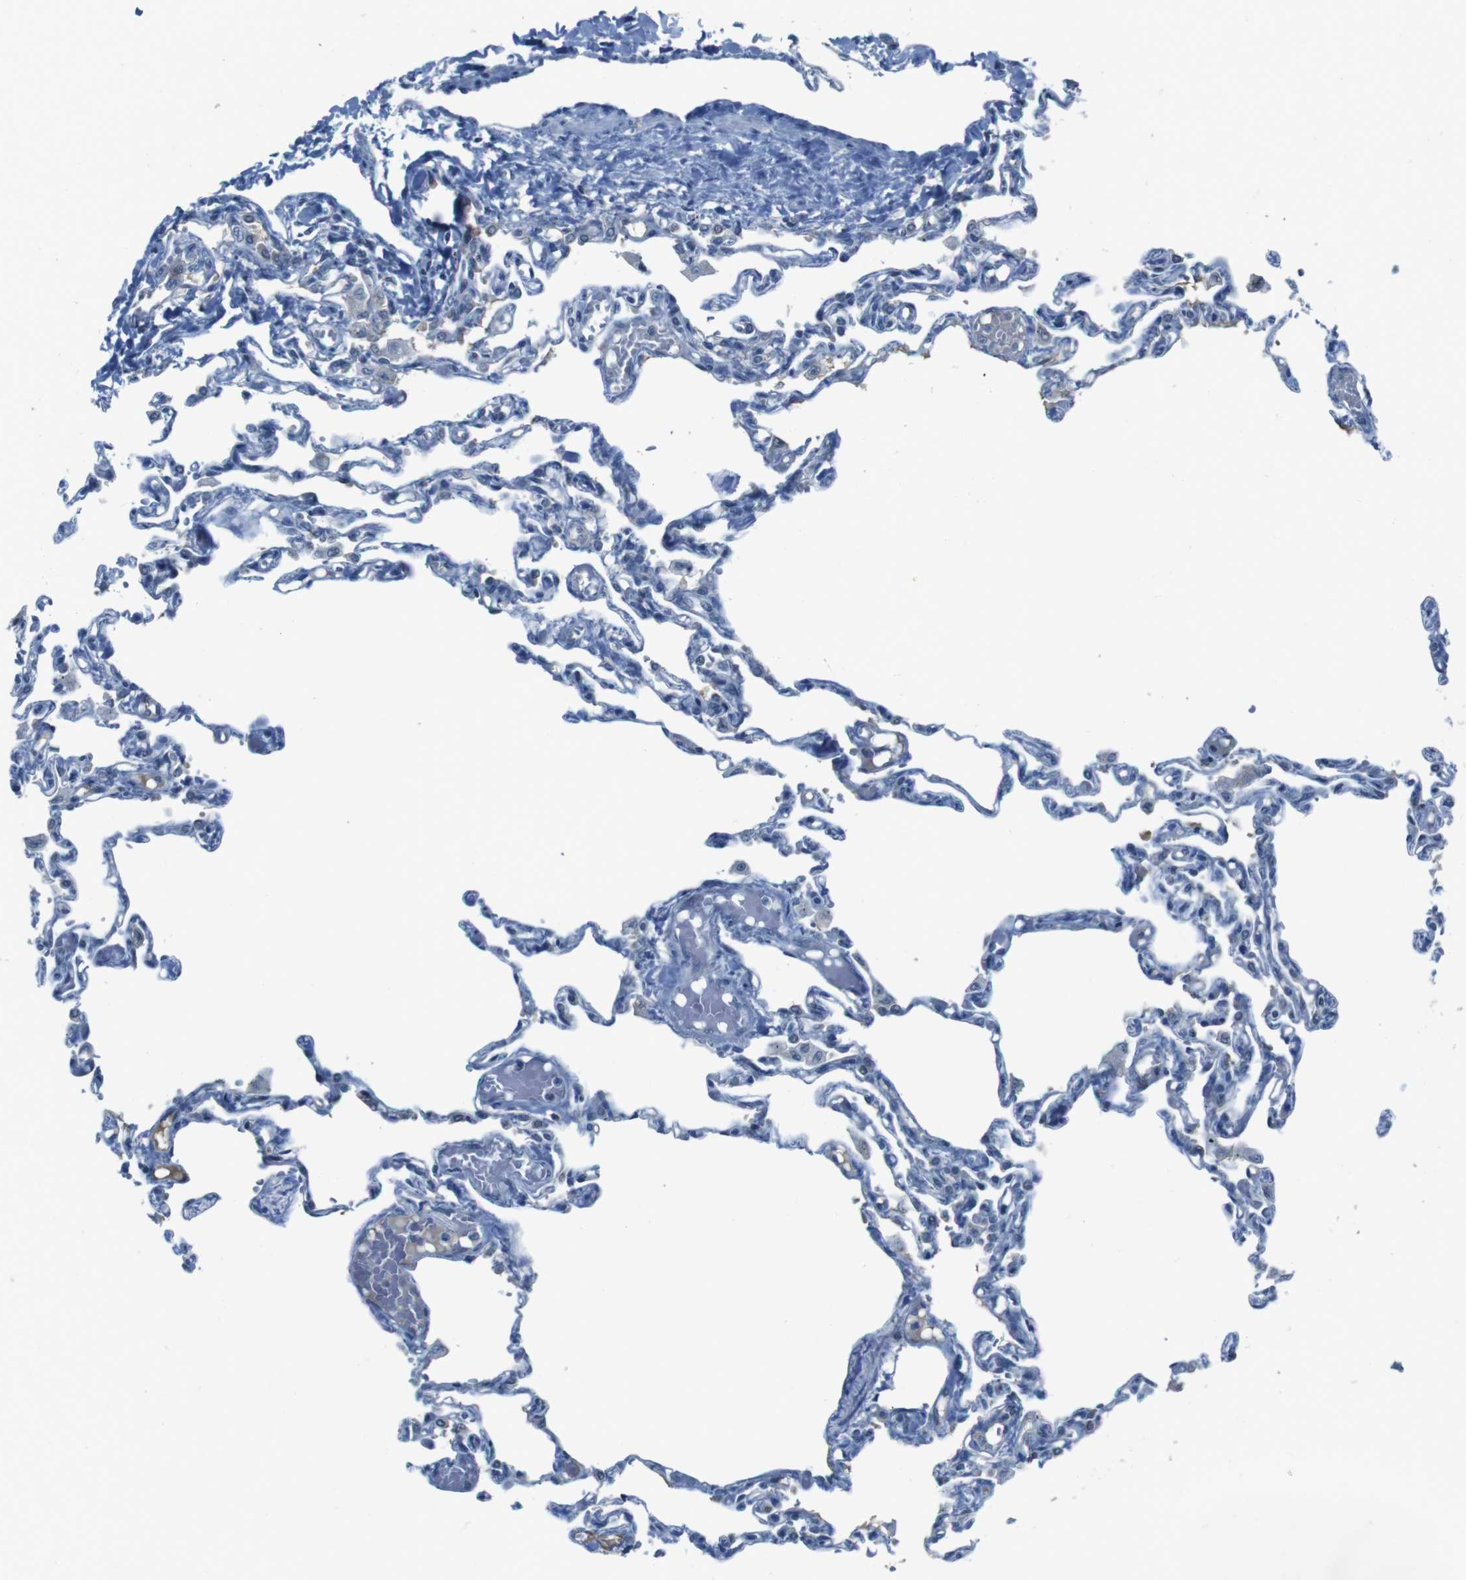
{"staining": {"intensity": "negative", "quantity": "none", "location": "none"}, "tissue": "lung", "cell_type": "Alveolar cells", "image_type": "normal", "snomed": [{"axis": "morphology", "description": "Normal tissue, NOS"}, {"axis": "topography", "description": "Lung"}], "caption": "Immunohistochemical staining of benign lung shows no significant staining in alveolar cells.", "gene": "CDHR2", "patient": {"sex": "male", "age": 21}}